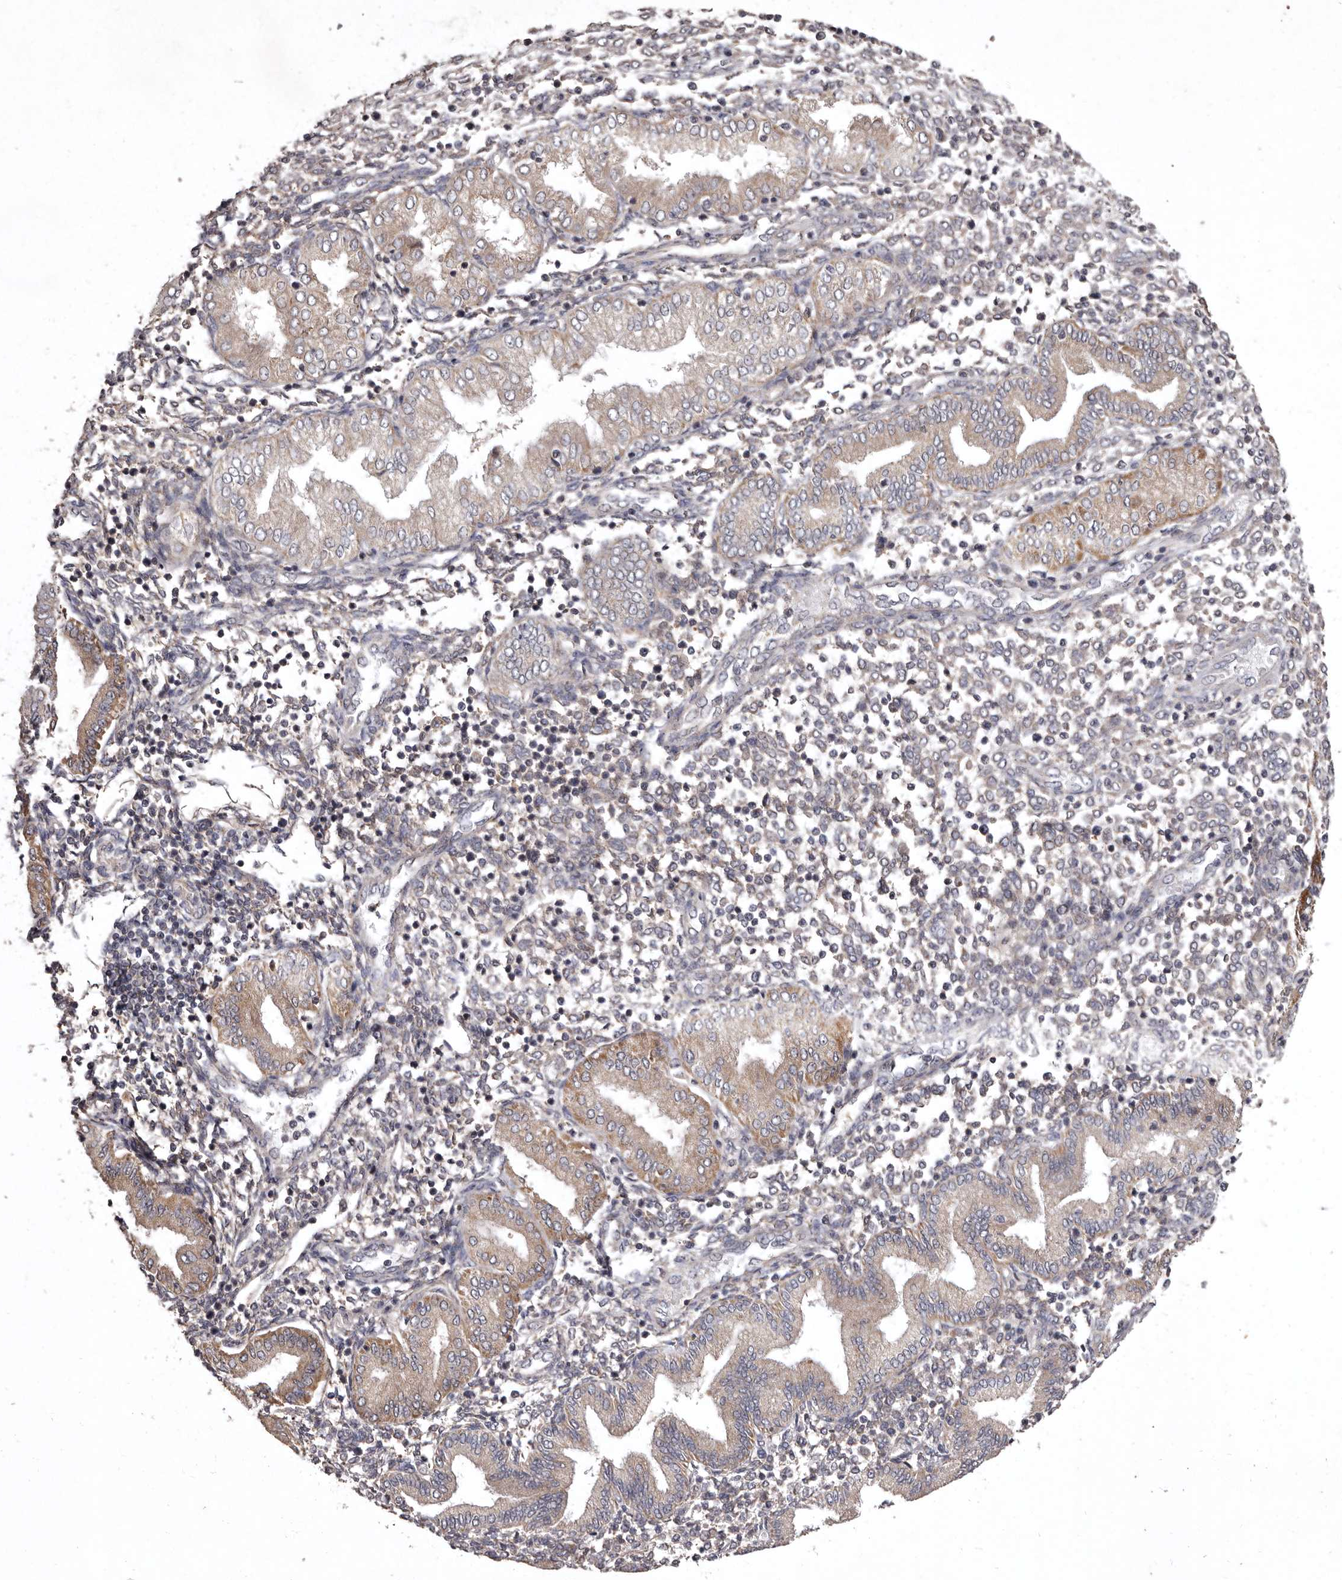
{"staining": {"intensity": "weak", "quantity": "25%-75%", "location": "cytoplasmic/membranous"}, "tissue": "endometrium", "cell_type": "Cells in endometrial stroma", "image_type": "normal", "snomed": [{"axis": "morphology", "description": "Normal tissue, NOS"}, {"axis": "topography", "description": "Endometrium"}], "caption": "The micrograph shows immunohistochemical staining of normal endometrium. There is weak cytoplasmic/membranous expression is appreciated in about 25%-75% of cells in endometrial stroma. The protein of interest is stained brown, and the nuclei are stained in blue (DAB (3,3'-diaminobenzidine) IHC with brightfield microscopy, high magnification).", "gene": "FLAD1", "patient": {"sex": "female", "age": 53}}